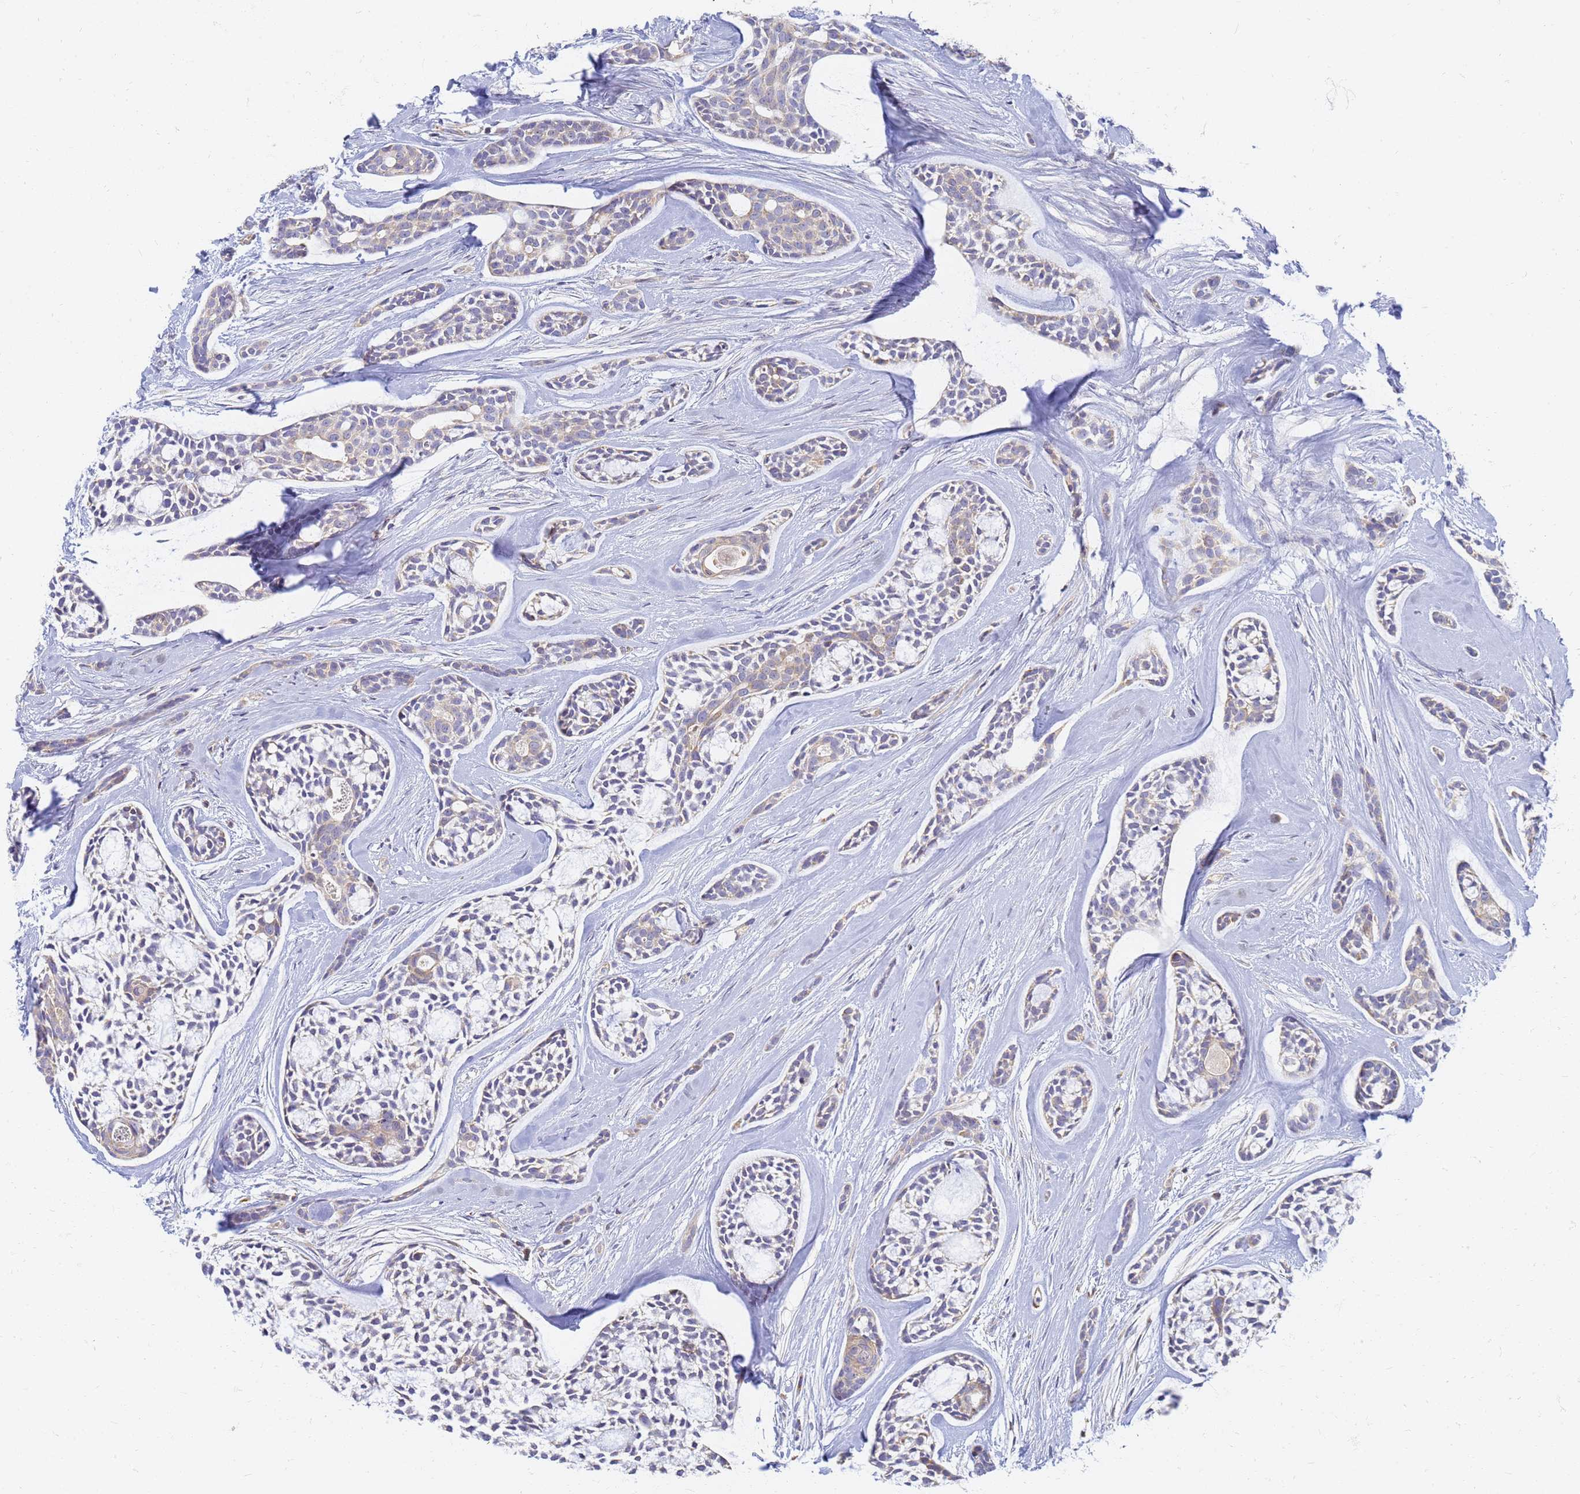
{"staining": {"intensity": "negative", "quantity": "none", "location": "none"}, "tissue": "head and neck cancer", "cell_type": "Tumor cells", "image_type": "cancer", "snomed": [{"axis": "morphology", "description": "Adenocarcinoma, NOS"}, {"axis": "topography", "description": "Subcutis"}, {"axis": "topography", "description": "Head-Neck"}], "caption": "This is a image of IHC staining of adenocarcinoma (head and neck), which shows no expression in tumor cells. The staining is performed using DAB (3,3'-diaminobenzidine) brown chromogen with nuclei counter-stained in using hematoxylin.", "gene": "UTP23", "patient": {"sex": "female", "age": 73}}